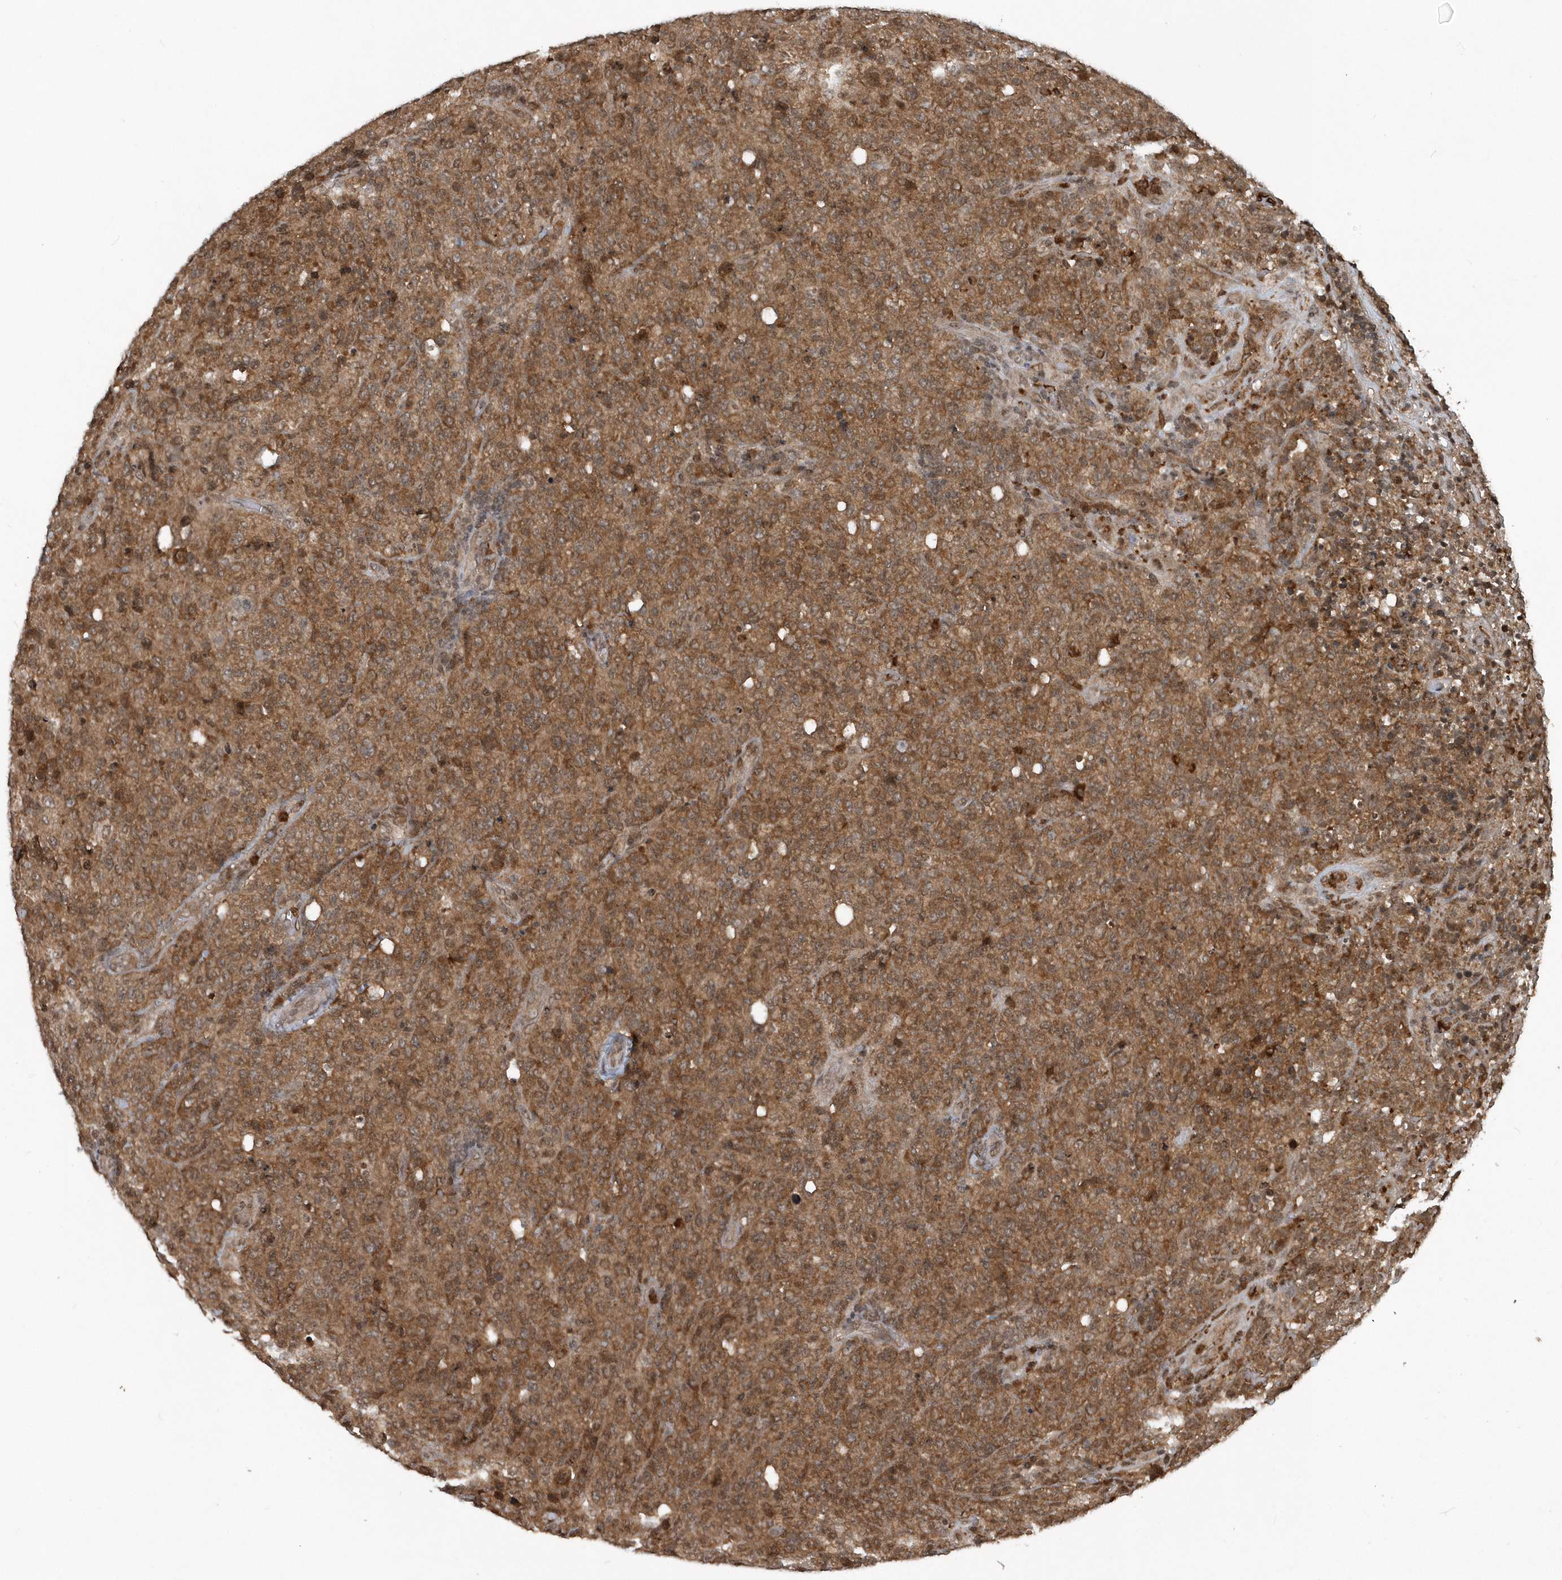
{"staining": {"intensity": "strong", "quantity": ">75%", "location": "cytoplasmic/membranous"}, "tissue": "lymphoma", "cell_type": "Tumor cells", "image_type": "cancer", "snomed": [{"axis": "morphology", "description": "Malignant lymphoma, non-Hodgkin's type, High grade"}, {"axis": "topography", "description": "Tonsil"}], "caption": "A histopathology image of human lymphoma stained for a protein demonstrates strong cytoplasmic/membranous brown staining in tumor cells.", "gene": "EIF2B1", "patient": {"sex": "female", "age": 36}}